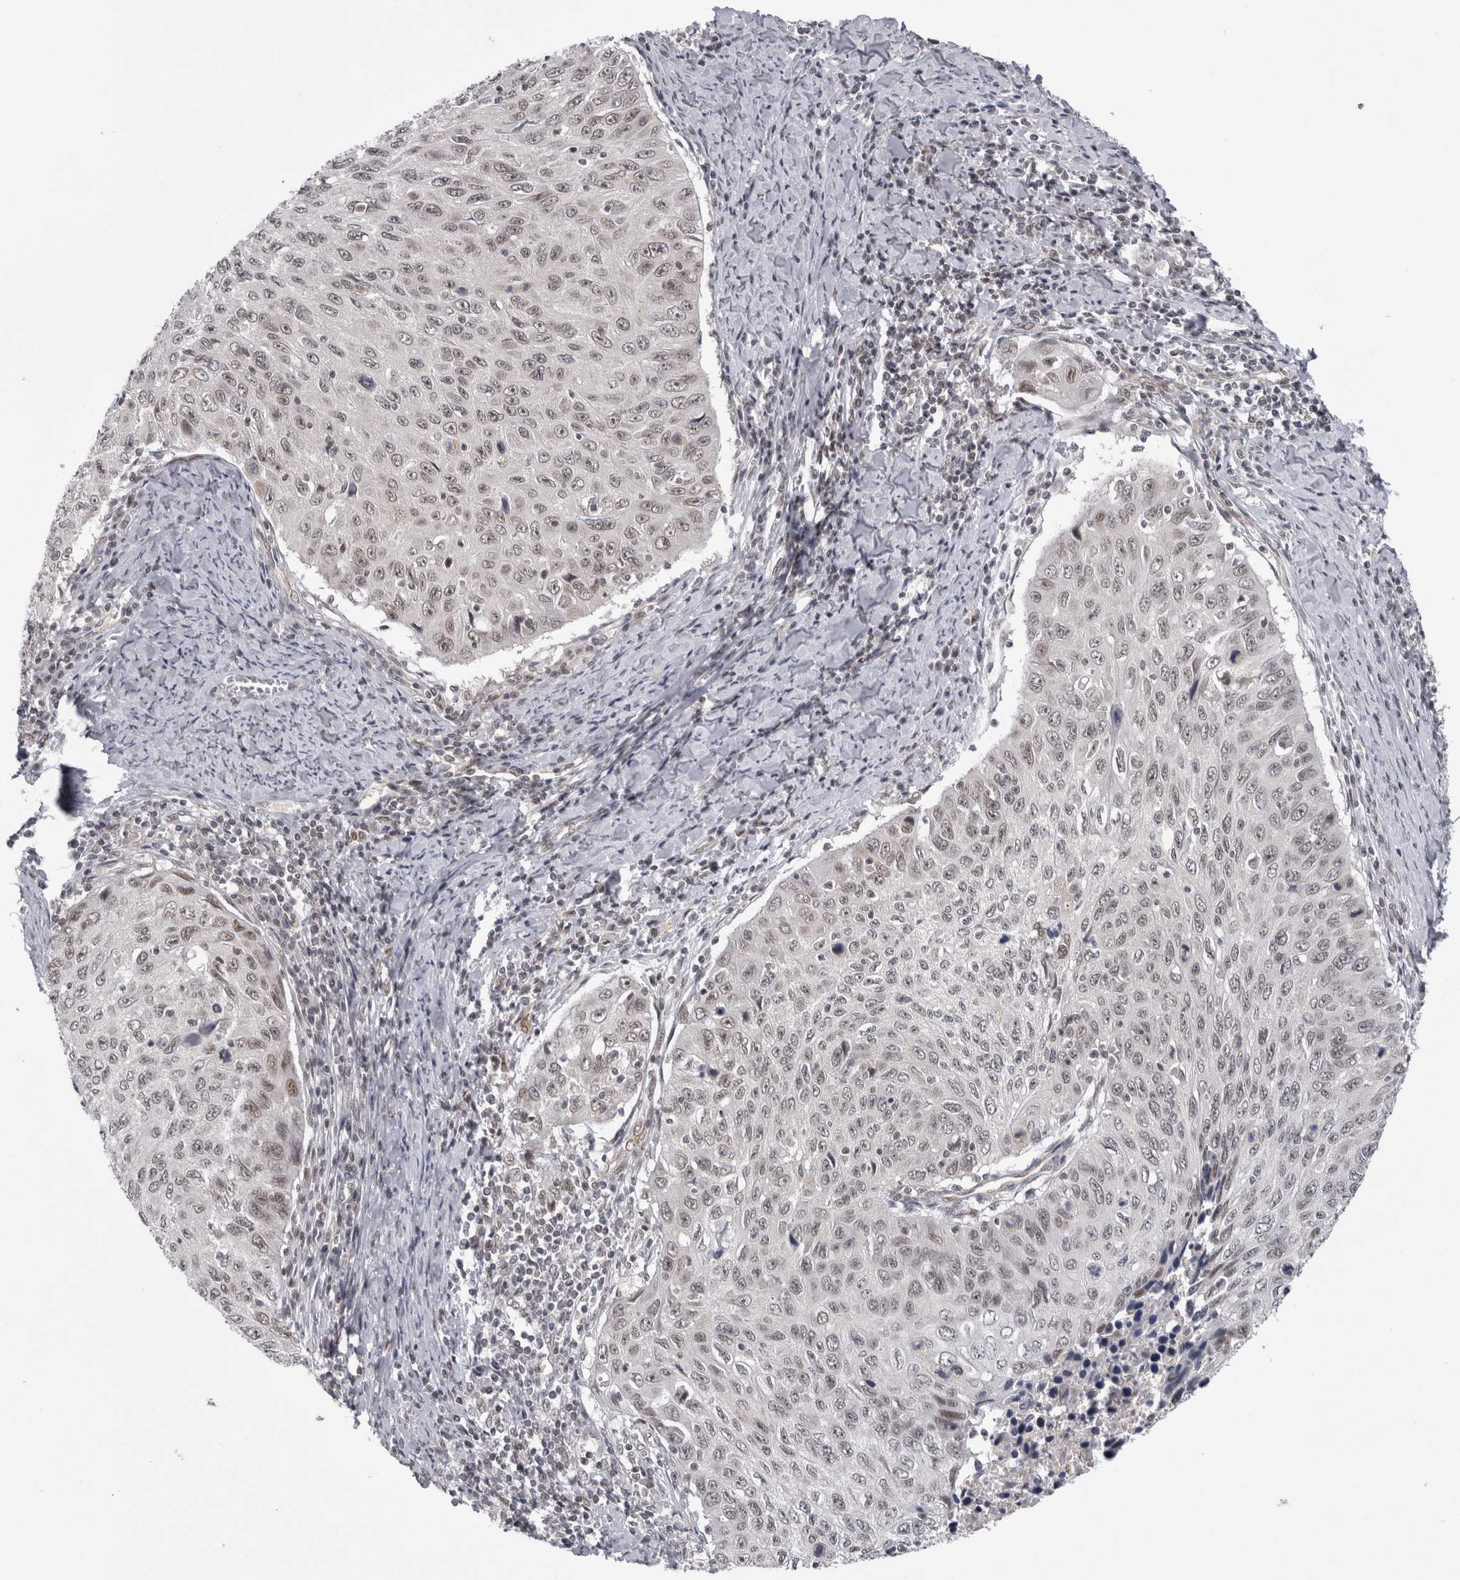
{"staining": {"intensity": "weak", "quantity": ">75%", "location": "nuclear"}, "tissue": "cervical cancer", "cell_type": "Tumor cells", "image_type": "cancer", "snomed": [{"axis": "morphology", "description": "Squamous cell carcinoma, NOS"}, {"axis": "topography", "description": "Cervix"}], "caption": "Tumor cells display low levels of weak nuclear staining in about >75% of cells in human cervical cancer (squamous cell carcinoma). (Brightfield microscopy of DAB IHC at high magnification).", "gene": "PSMB2", "patient": {"sex": "female", "age": 53}}